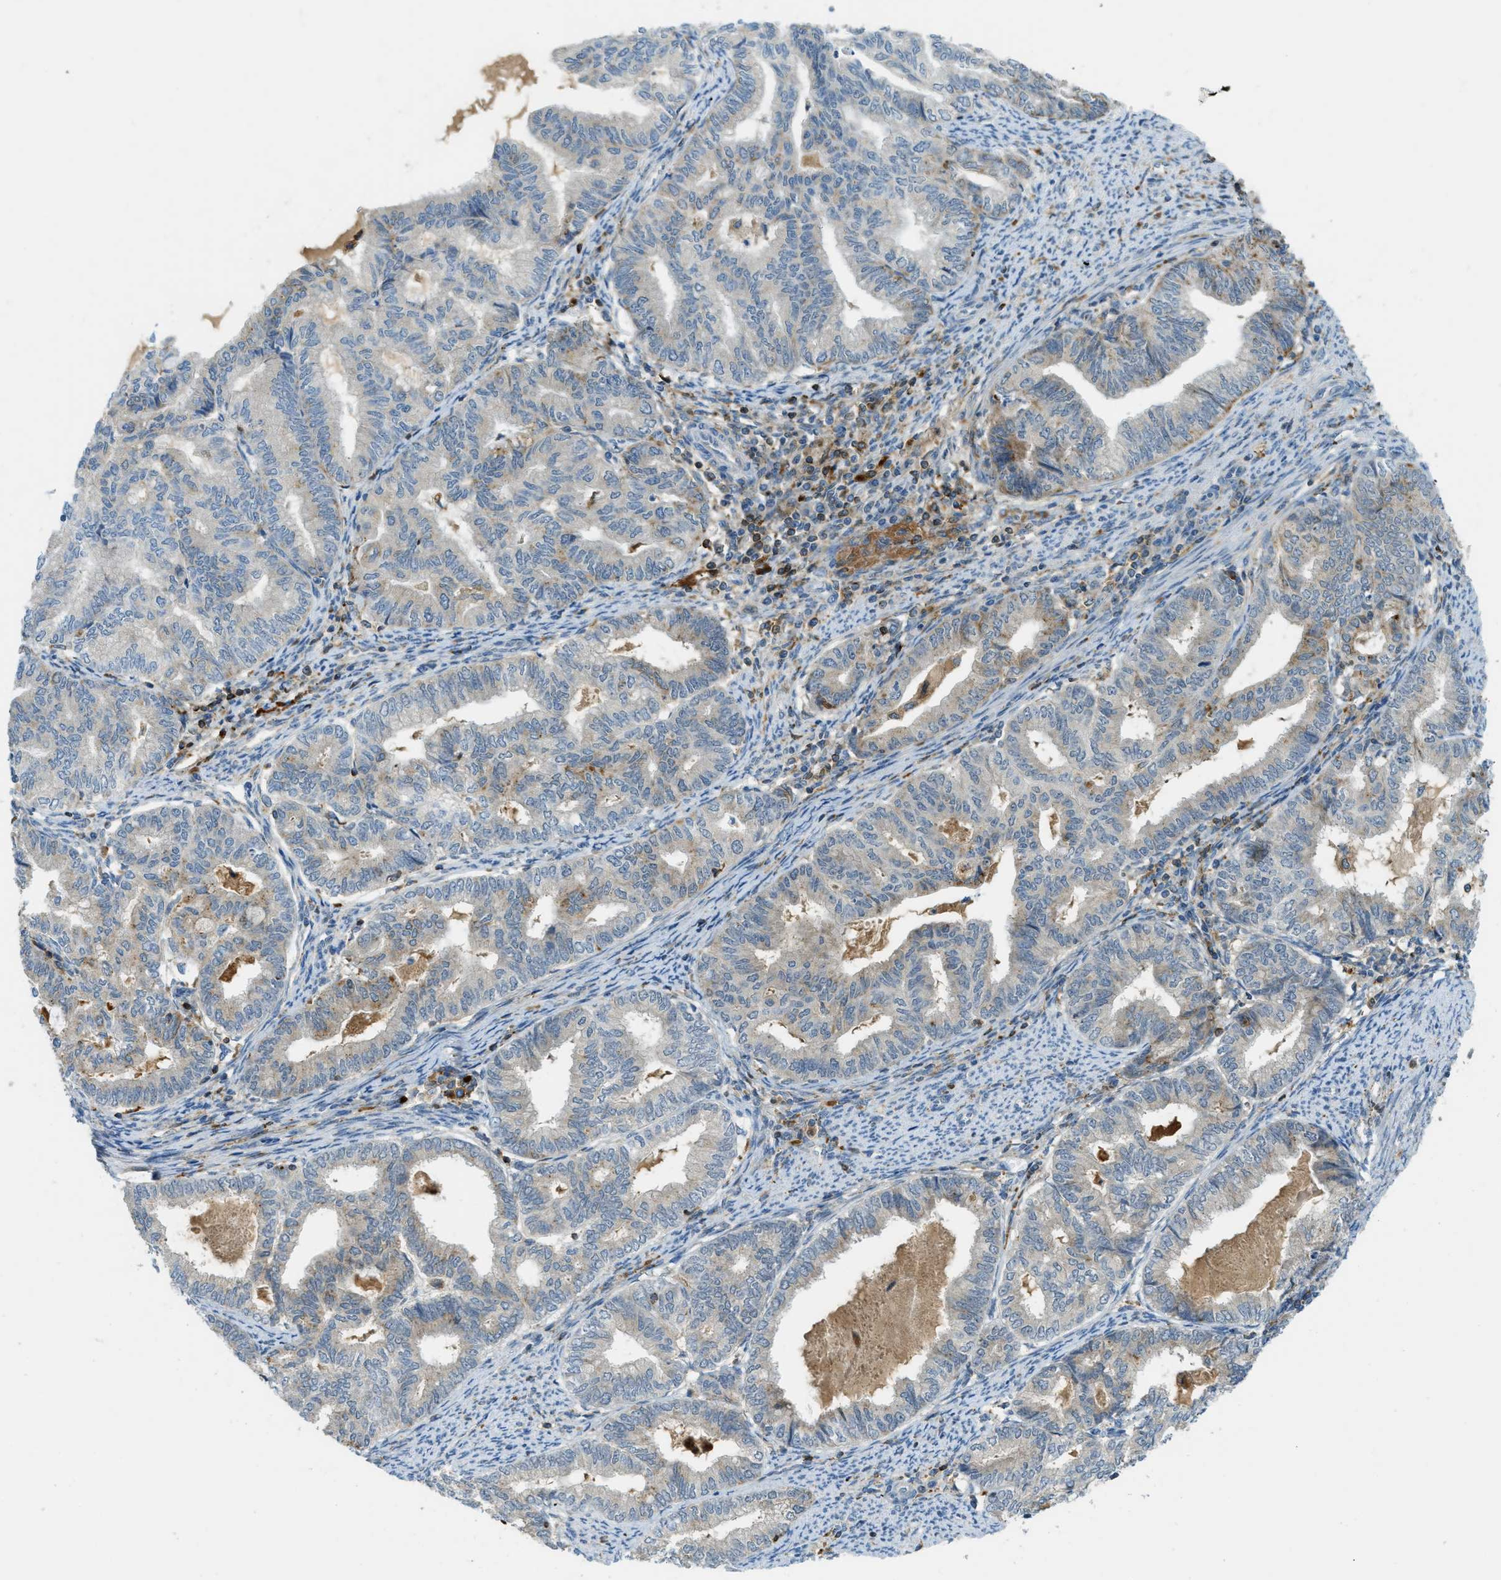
{"staining": {"intensity": "weak", "quantity": "<25%", "location": "cytoplasmic/membranous"}, "tissue": "endometrial cancer", "cell_type": "Tumor cells", "image_type": "cancer", "snomed": [{"axis": "morphology", "description": "Adenocarcinoma, NOS"}, {"axis": "topography", "description": "Endometrium"}], "caption": "Immunohistochemistry (IHC) photomicrograph of endometrial adenocarcinoma stained for a protein (brown), which demonstrates no staining in tumor cells.", "gene": "PLBD2", "patient": {"sex": "female", "age": 79}}